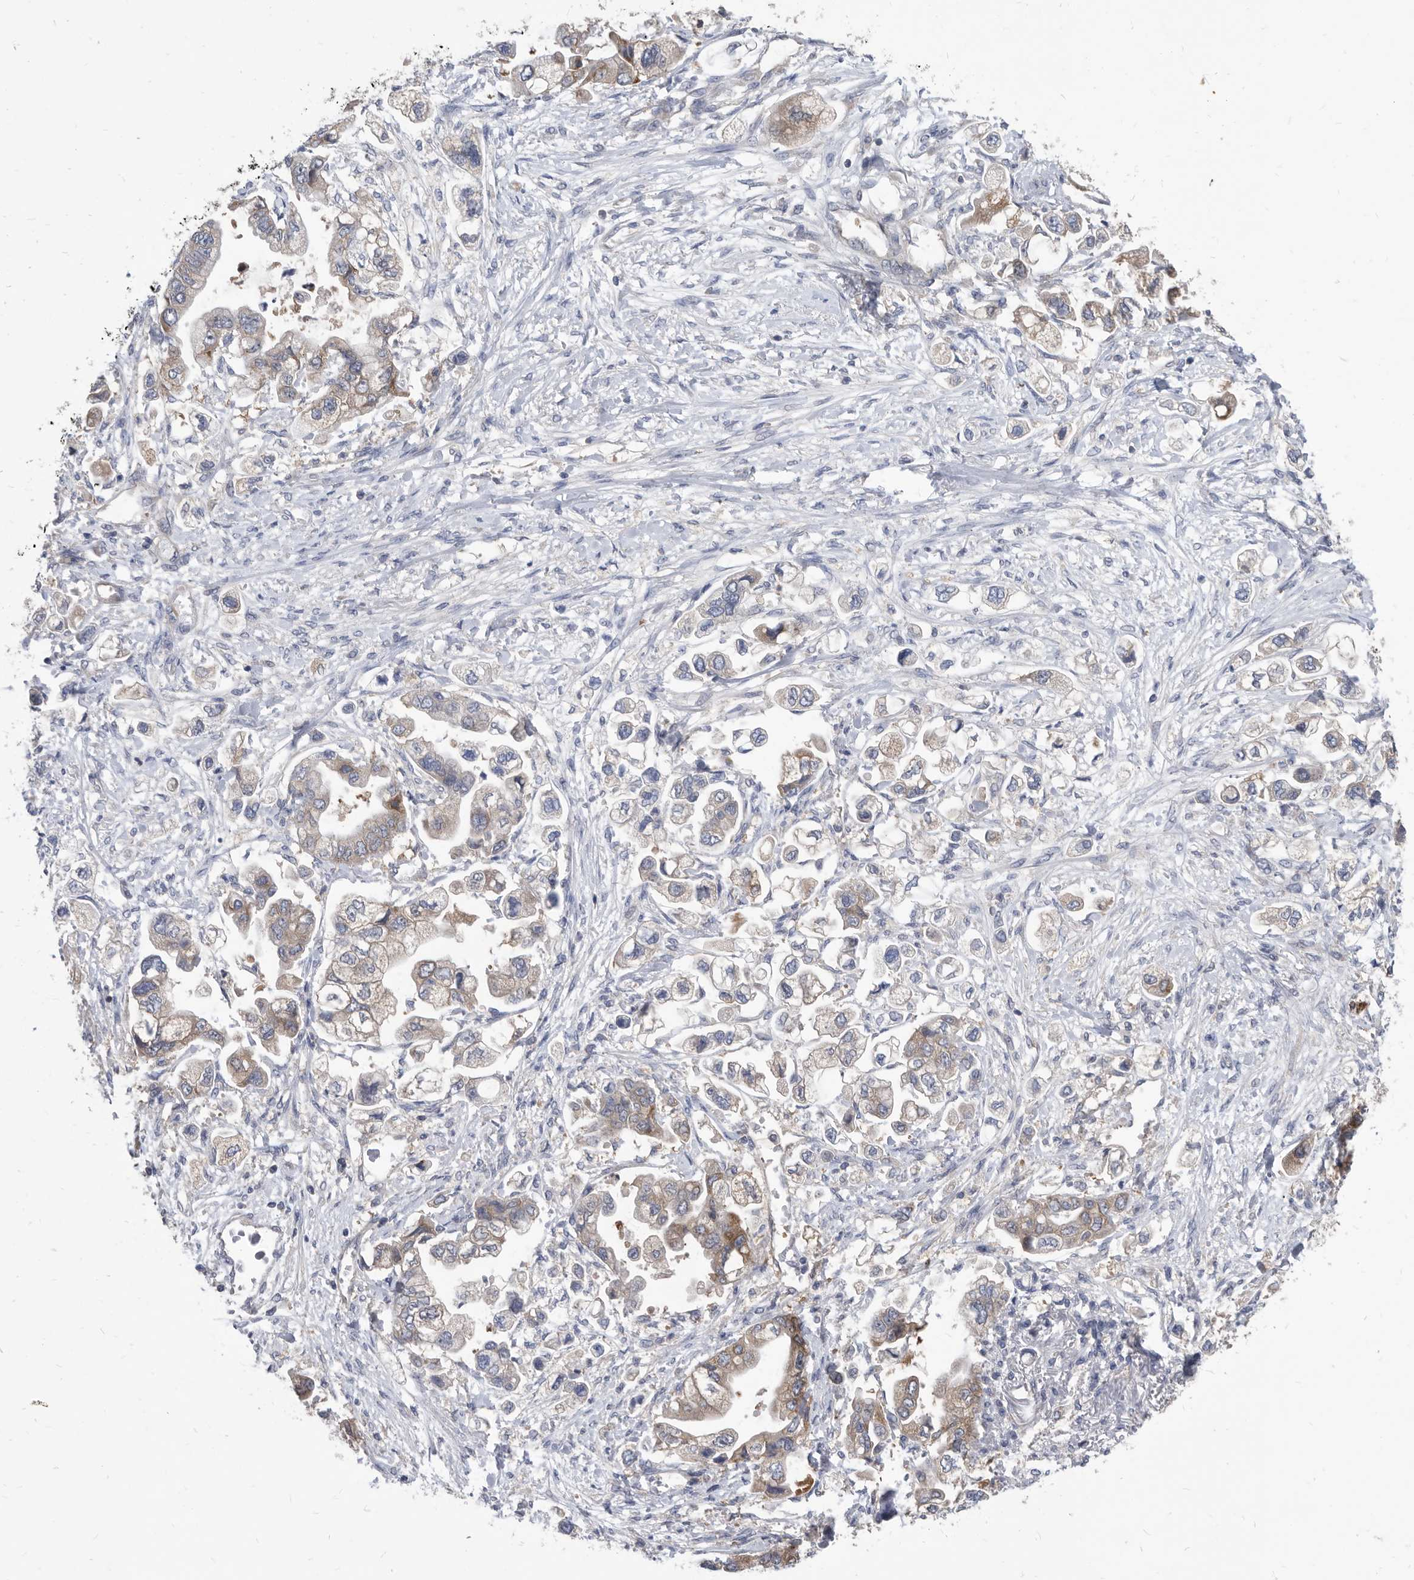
{"staining": {"intensity": "weak", "quantity": "25%-75%", "location": "cytoplasmic/membranous"}, "tissue": "stomach cancer", "cell_type": "Tumor cells", "image_type": "cancer", "snomed": [{"axis": "morphology", "description": "Adenocarcinoma, NOS"}, {"axis": "topography", "description": "Stomach"}], "caption": "Protein staining by IHC reveals weak cytoplasmic/membranous staining in about 25%-75% of tumor cells in stomach adenocarcinoma.", "gene": "CCT4", "patient": {"sex": "male", "age": 62}}